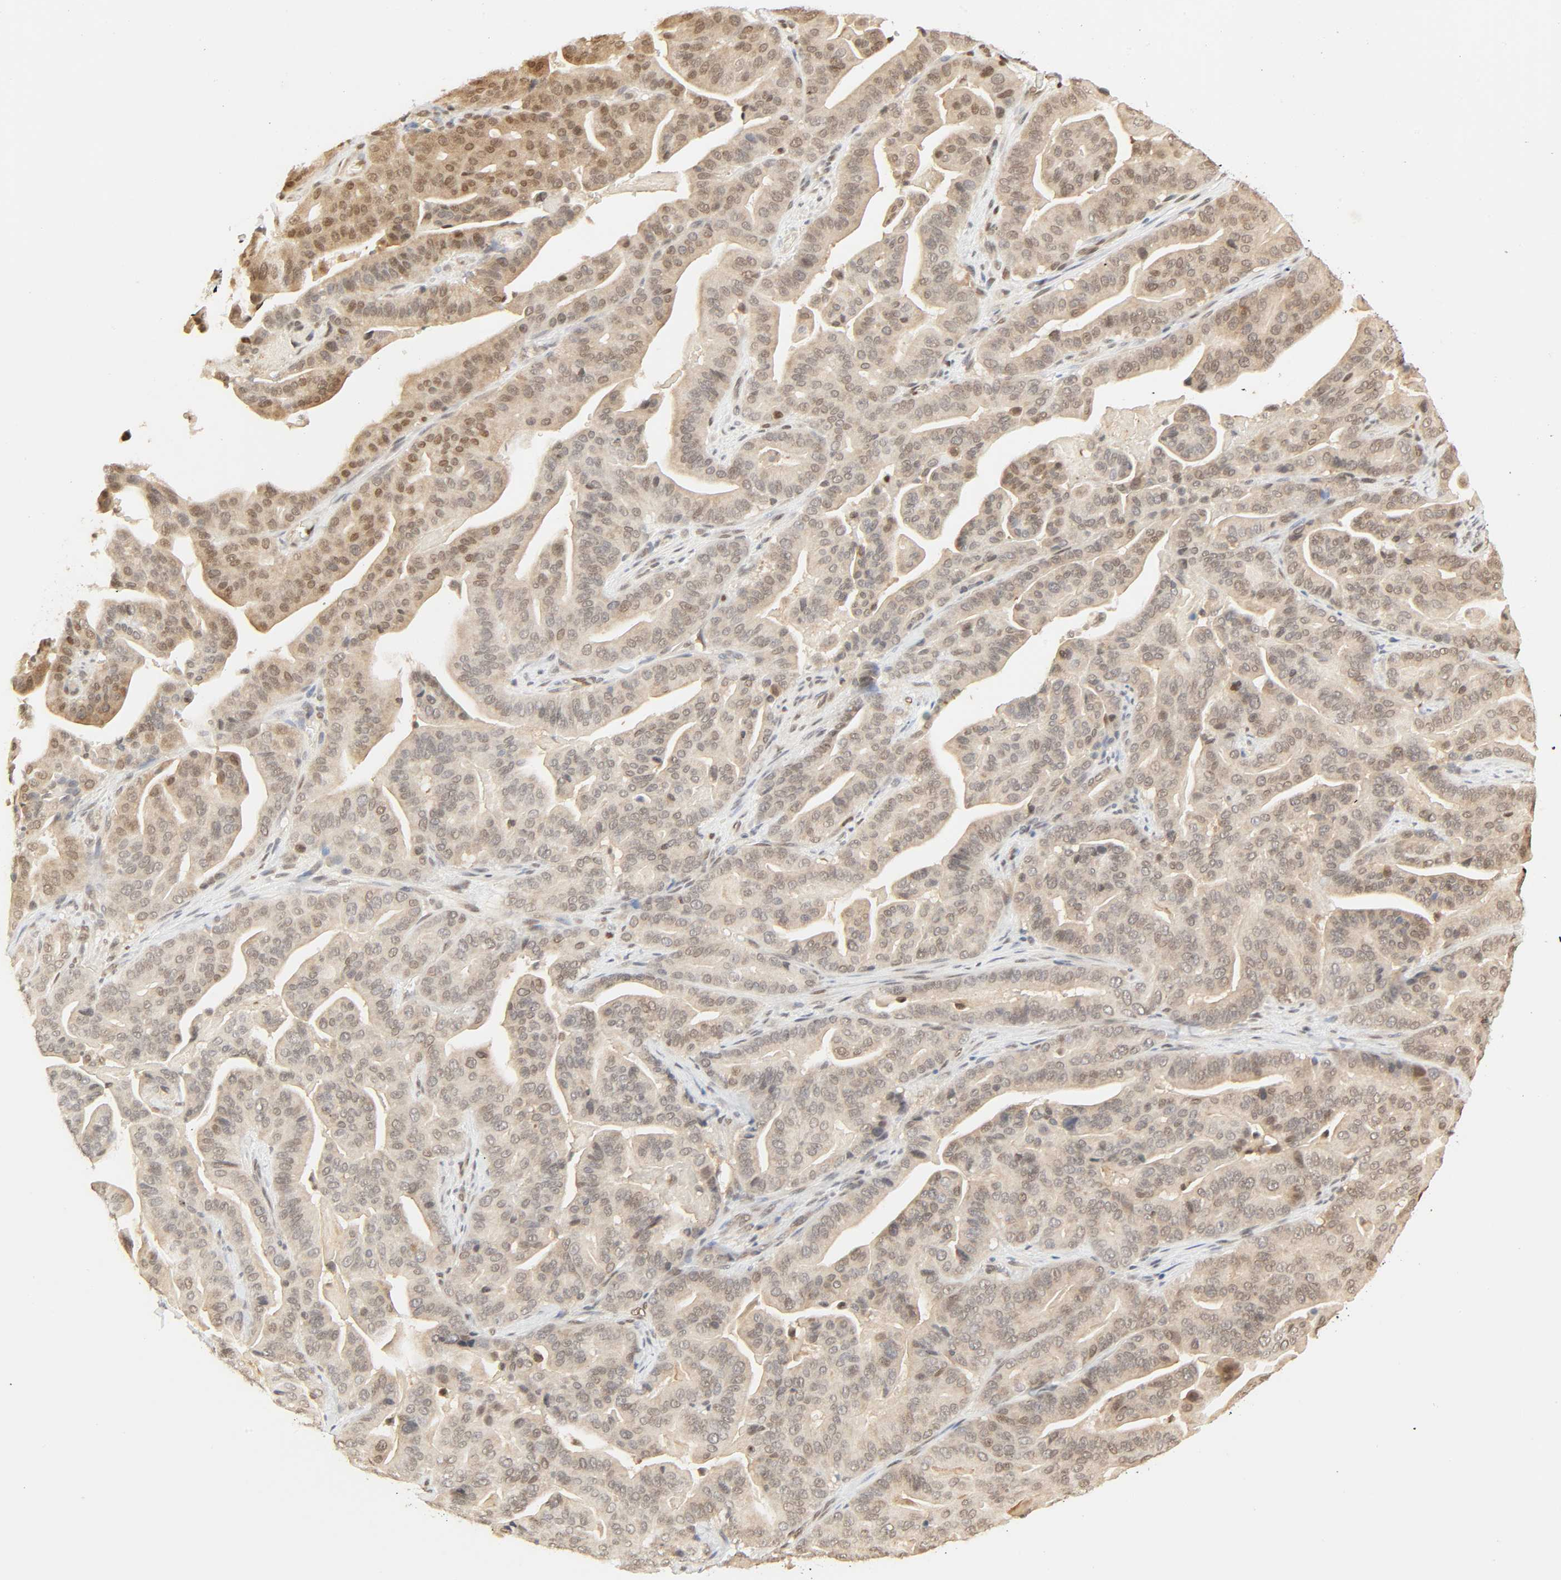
{"staining": {"intensity": "weak", "quantity": "25%-75%", "location": "cytoplasmic/membranous,nuclear"}, "tissue": "pancreatic cancer", "cell_type": "Tumor cells", "image_type": "cancer", "snomed": [{"axis": "morphology", "description": "Adenocarcinoma, NOS"}, {"axis": "topography", "description": "Pancreas"}], "caption": "This photomicrograph exhibits immunohistochemistry (IHC) staining of adenocarcinoma (pancreatic), with low weak cytoplasmic/membranous and nuclear expression in about 25%-75% of tumor cells.", "gene": "UBC", "patient": {"sex": "male", "age": 63}}